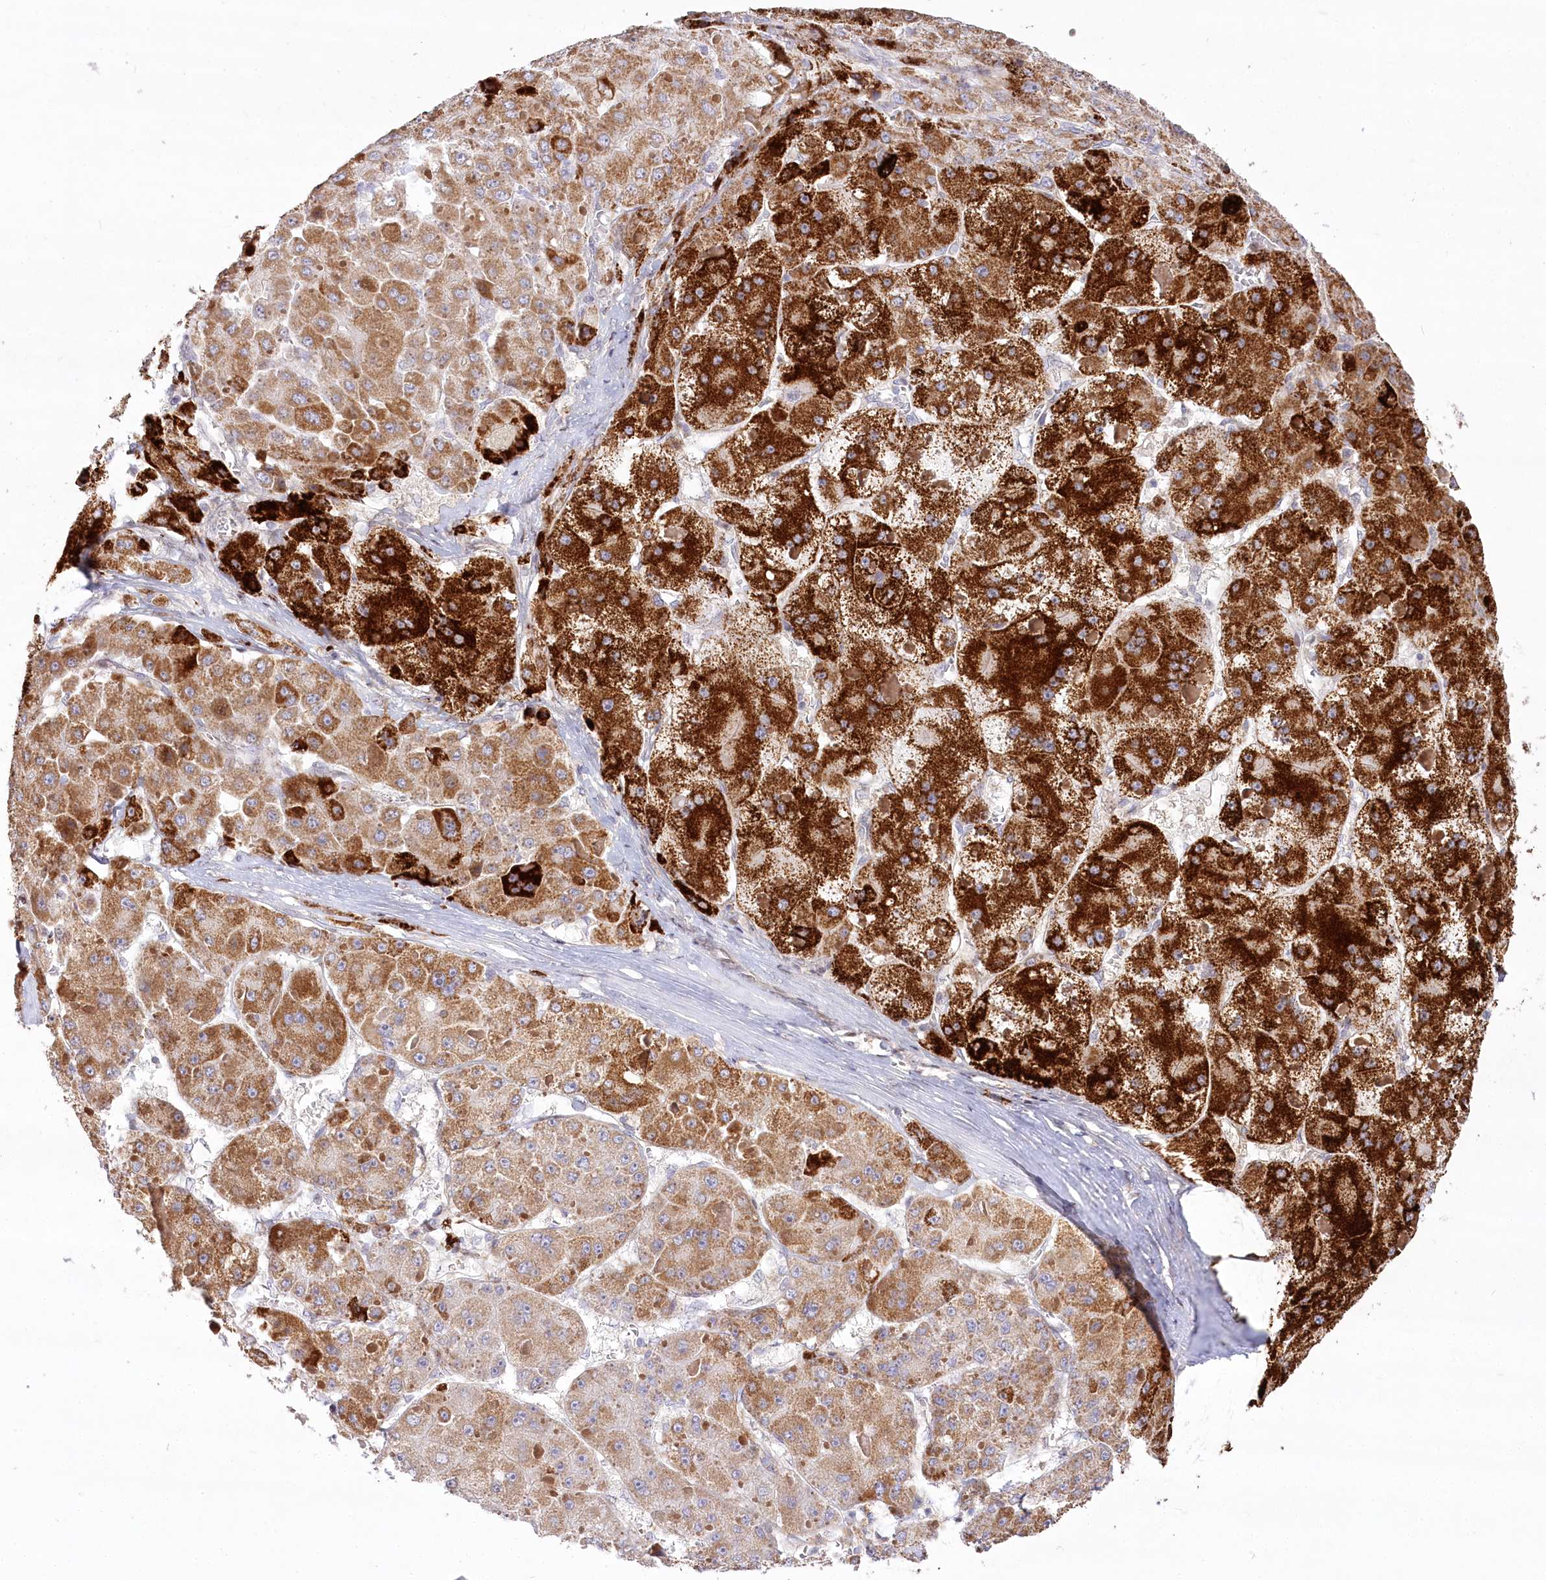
{"staining": {"intensity": "strong", "quantity": "25%-75%", "location": "cytoplasmic/membranous"}, "tissue": "liver cancer", "cell_type": "Tumor cells", "image_type": "cancer", "snomed": [{"axis": "morphology", "description": "Carcinoma, Hepatocellular, NOS"}, {"axis": "topography", "description": "Liver"}], "caption": "Human hepatocellular carcinoma (liver) stained for a protein (brown) displays strong cytoplasmic/membranous positive expression in approximately 25%-75% of tumor cells.", "gene": "CEP164", "patient": {"sex": "female", "age": 73}}